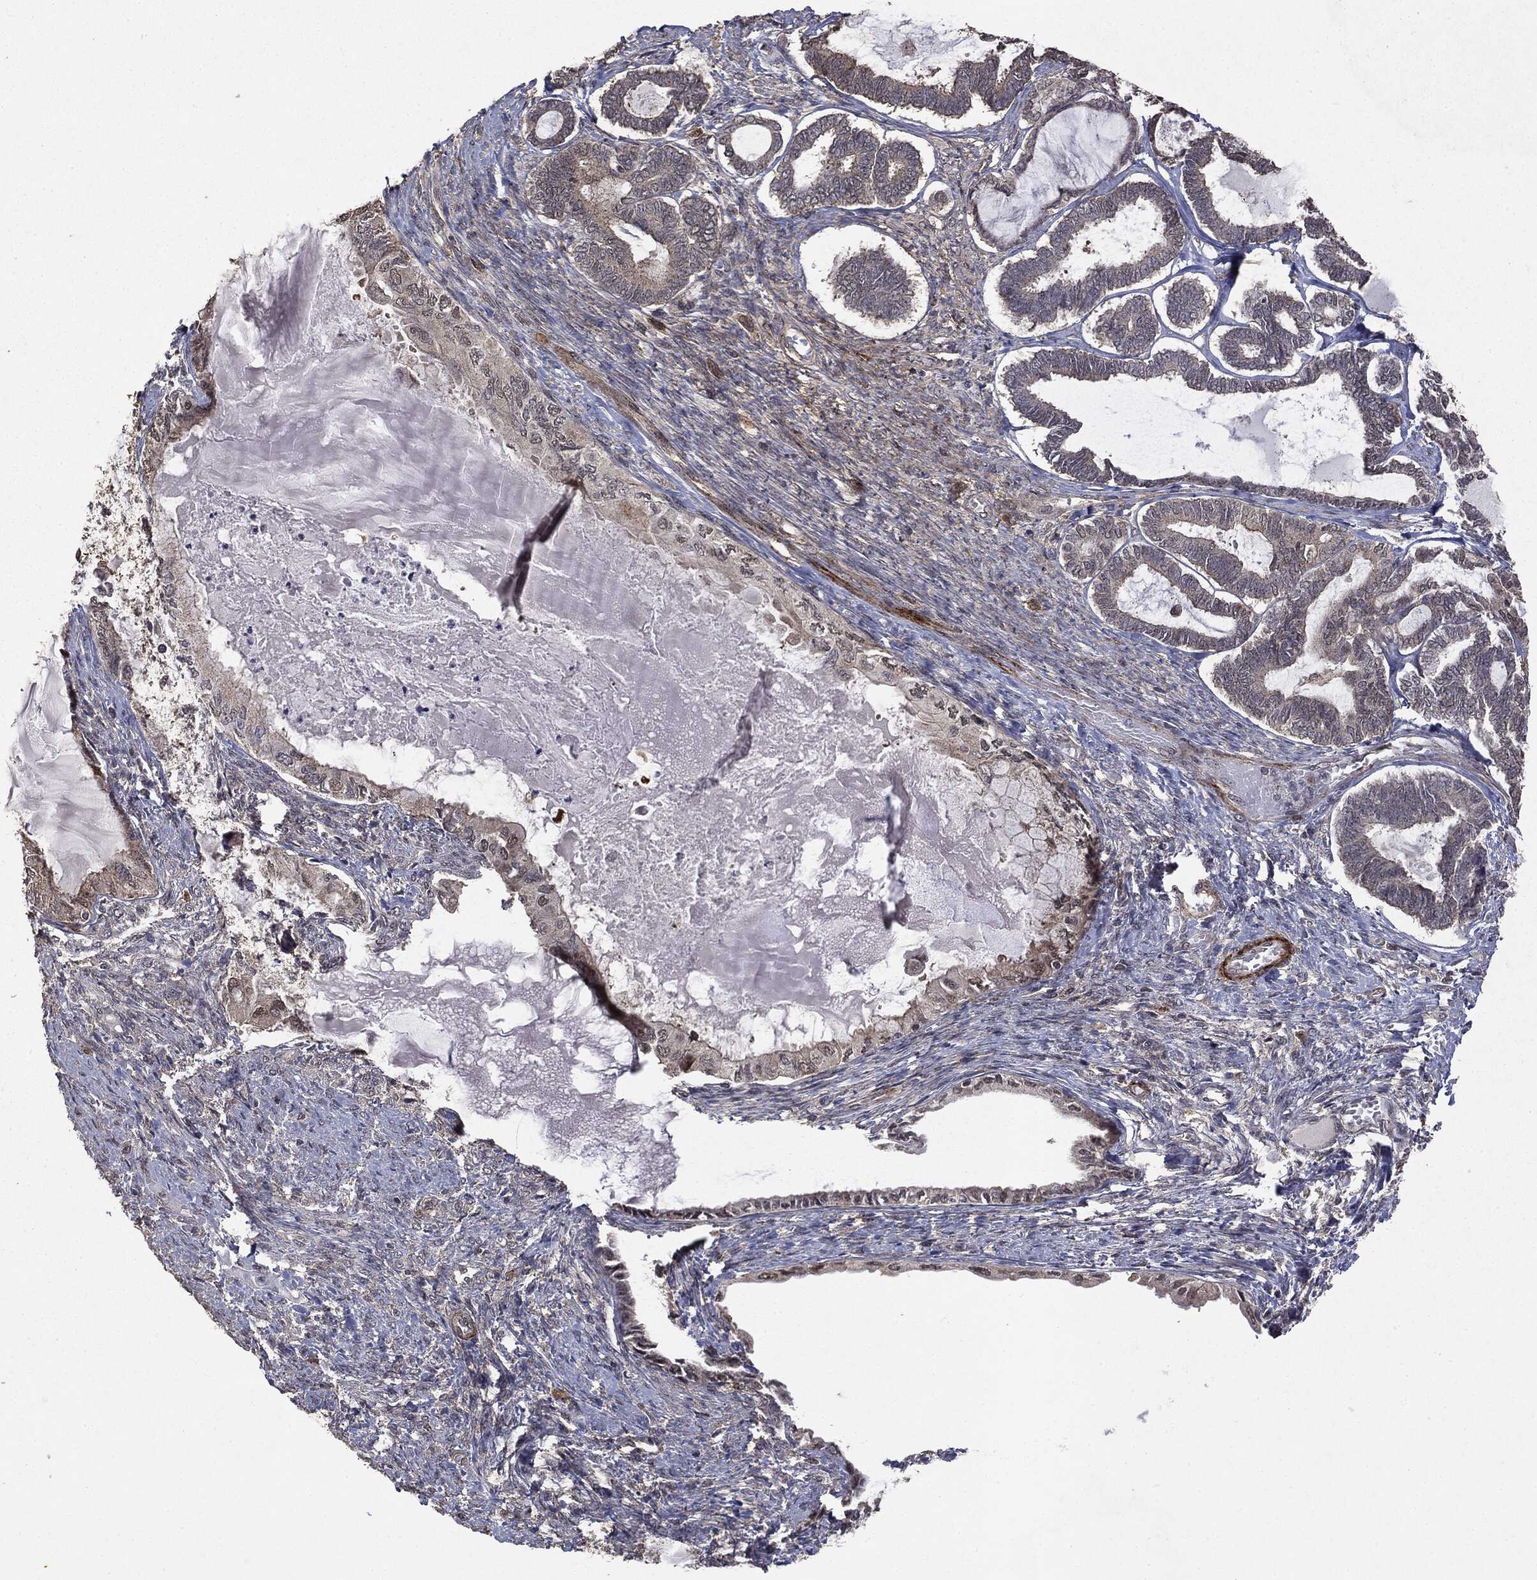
{"staining": {"intensity": "negative", "quantity": "none", "location": "none"}, "tissue": "ovarian cancer", "cell_type": "Tumor cells", "image_type": "cancer", "snomed": [{"axis": "morphology", "description": "Carcinoma, endometroid"}, {"axis": "topography", "description": "Ovary"}], "caption": "IHC of human ovarian cancer shows no staining in tumor cells. (Stains: DAB (3,3'-diaminobenzidine) immunohistochemistry with hematoxylin counter stain, Microscopy: brightfield microscopy at high magnification).", "gene": "PTEN", "patient": {"sex": "female", "age": 70}}